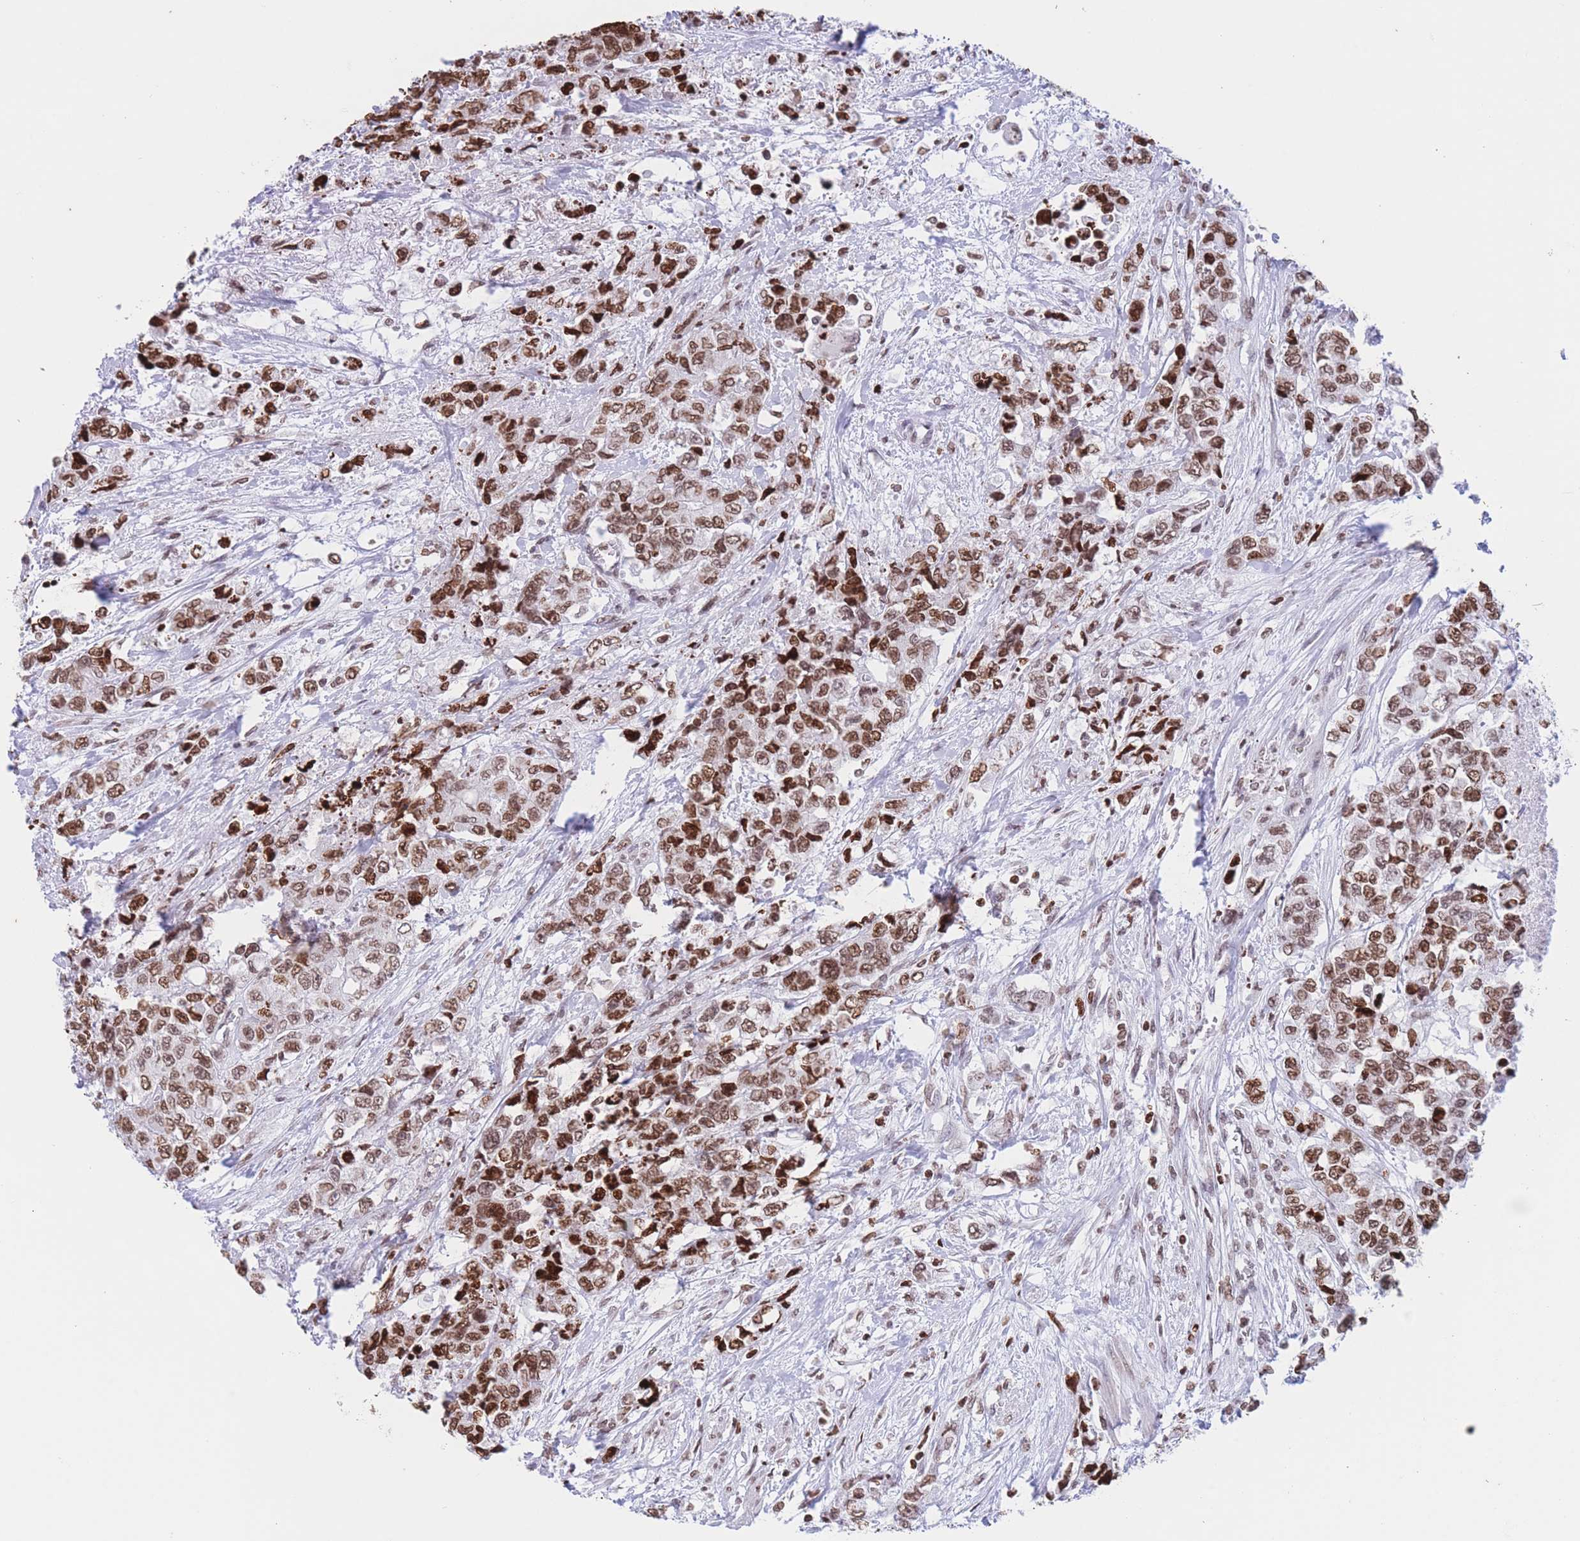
{"staining": {"intensity": "moderate", "quantity": ">75%", "location": "nuclear"}, "tissue": "urothelial cancer", "cell_type": "Tumor cells", "image_type": "cancer", "snomed": [{"axis": "morphology", "description": "Urothelial carcinoma, High grade"}, {"axis": "topography", "description": "Urinary bladder"}], "caption": "The image shows a brown stain indicating the presence of a protein in the nuclear of tumor cells in high-grade urothelial carcinoma.", "gene": "H2BC11", "patient": {"sex": "female", "age": 78}}